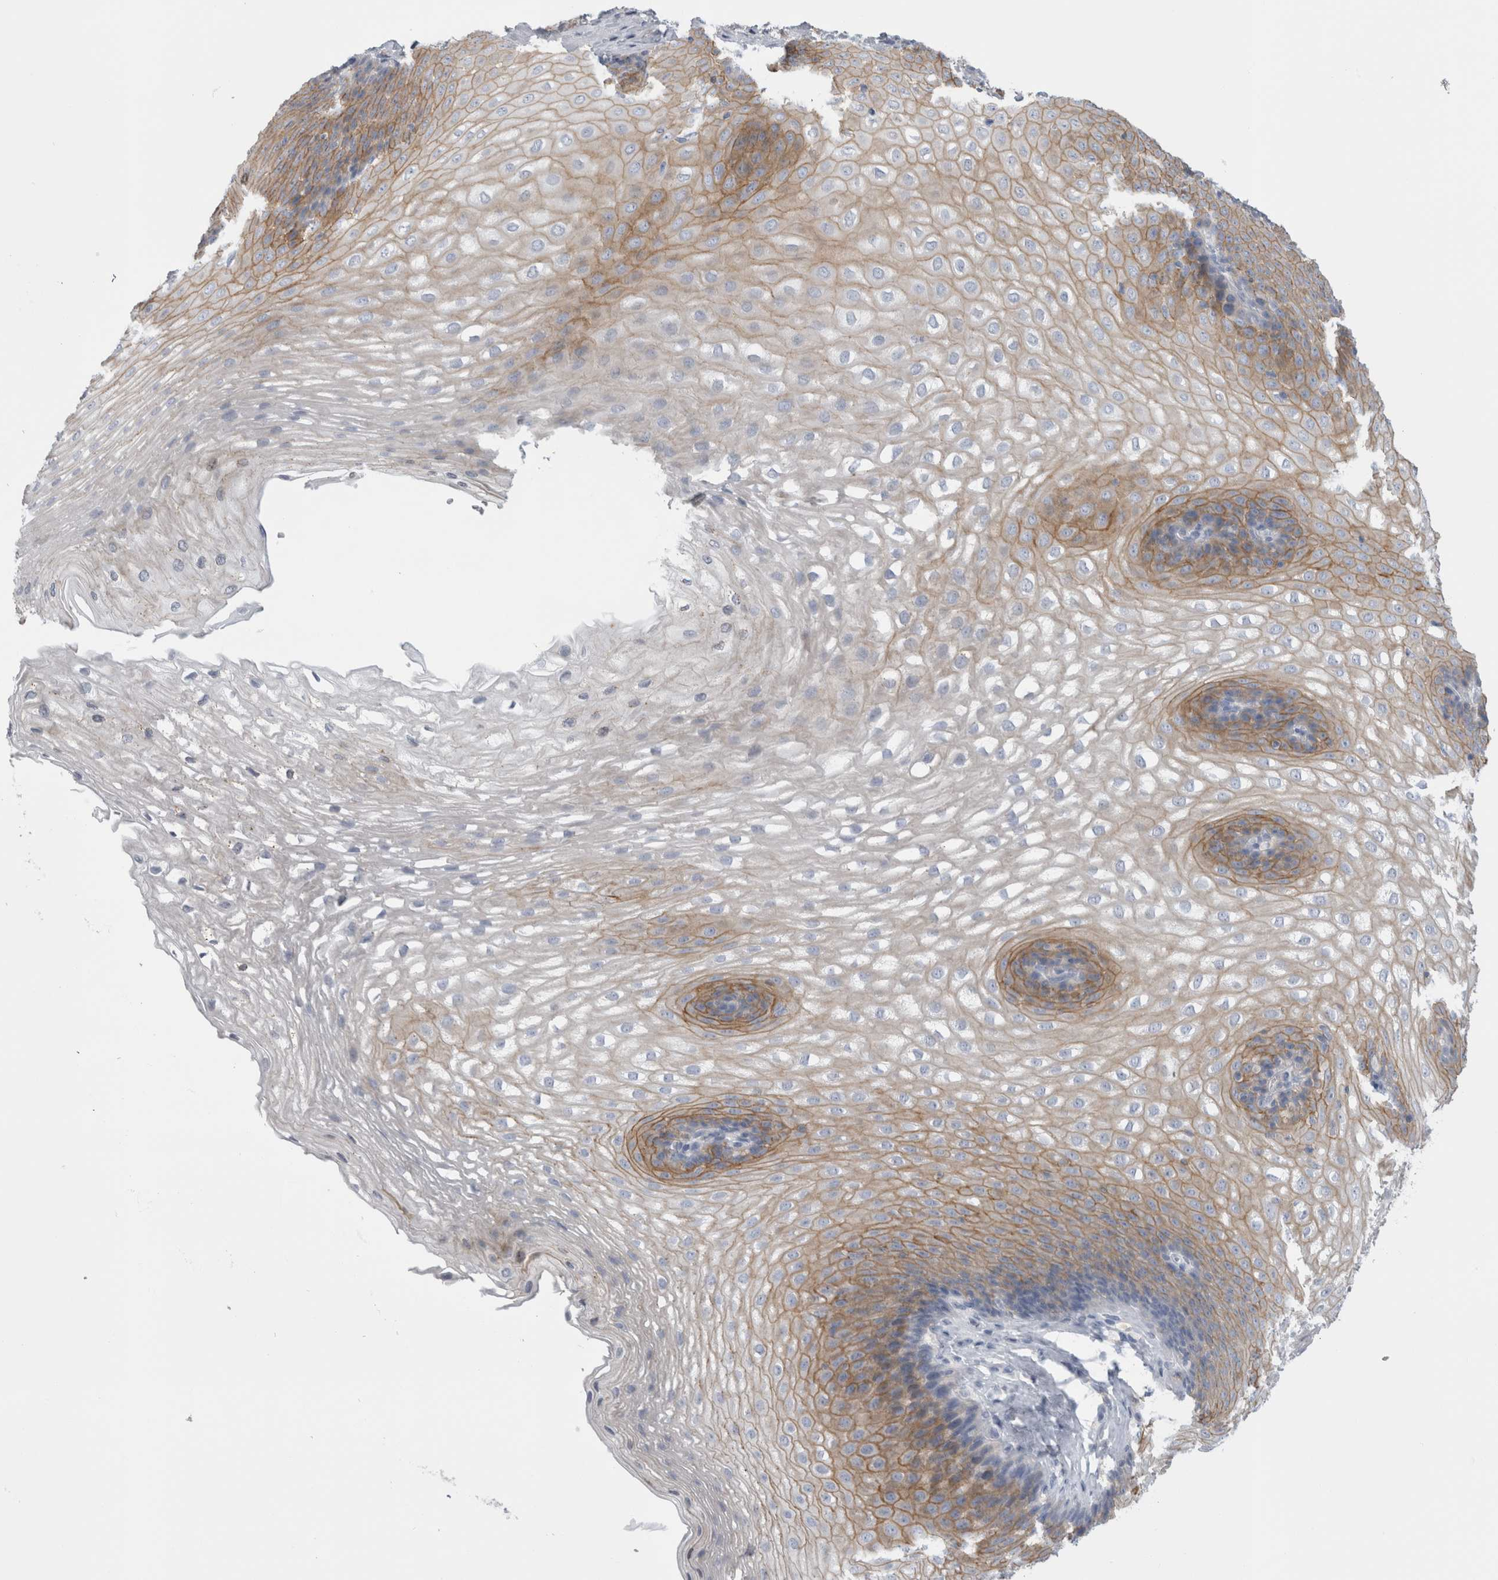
{"staining": {"intensity": "moderate", "quantity": "25%-75%", "location": "cytoplasmic/membranous"}, "tissue": "esophagus", "cell_type": "Squamous epithelial cells", "image_type": "normal", "snomed": [{"axis": "morphology", "description": "Normal tissue, NOS"}, {"axis": "topography", "description": "Esophagus"}], "caption": "Protein expression analysis of unremarkable esophagus demonstrates moderate cytoplasmic/membranous staining in about 25%-75% of squamous epithelial cells.", "gene": "ANKFY1", "patient": {"sex": "female", "age": 66}}